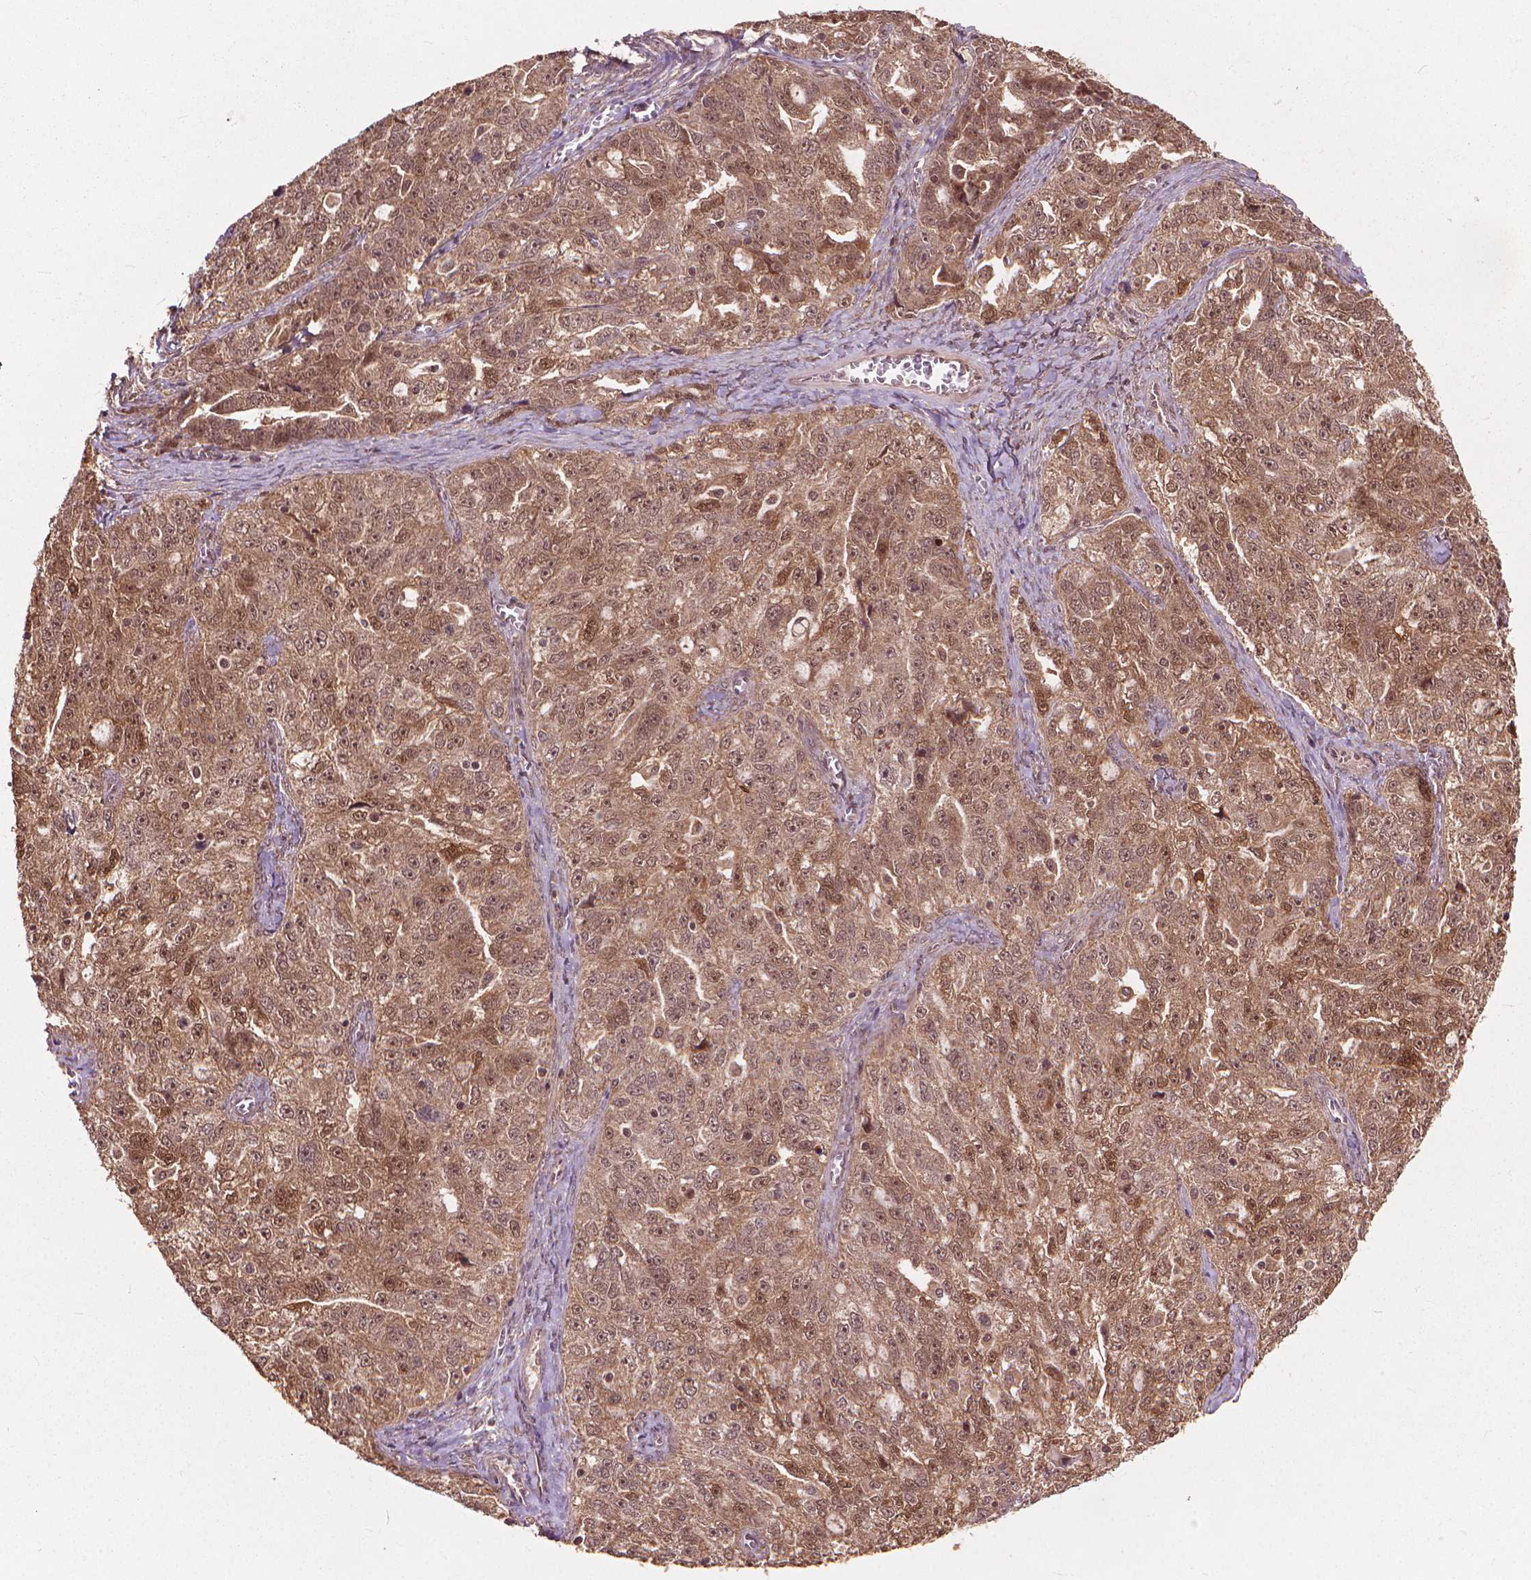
{"staining": {"intensity": "moderate", "quantity": ">75%", "location": "cytoplasmic/membranous,nuclear"}, "tissue": "ovarian cancer", "cell_type": "Tumor cells", "image_type": "cancer", "snomed": [{"axis": "morphology", "description": "Cystadenocarcinoma, serous, NOS"}, {"axis": "topography", "description": "Ovary"}], "caption": "The photomicrograph shows staining of ovarian cancer (serous cystadenocarcinoma), revealing moderate cytoplasmic/membranous and nuclear protein expression (brown color) within tumor cells.", "gene": "SSU72", "patient": {"sex": "female", "age": 51}}